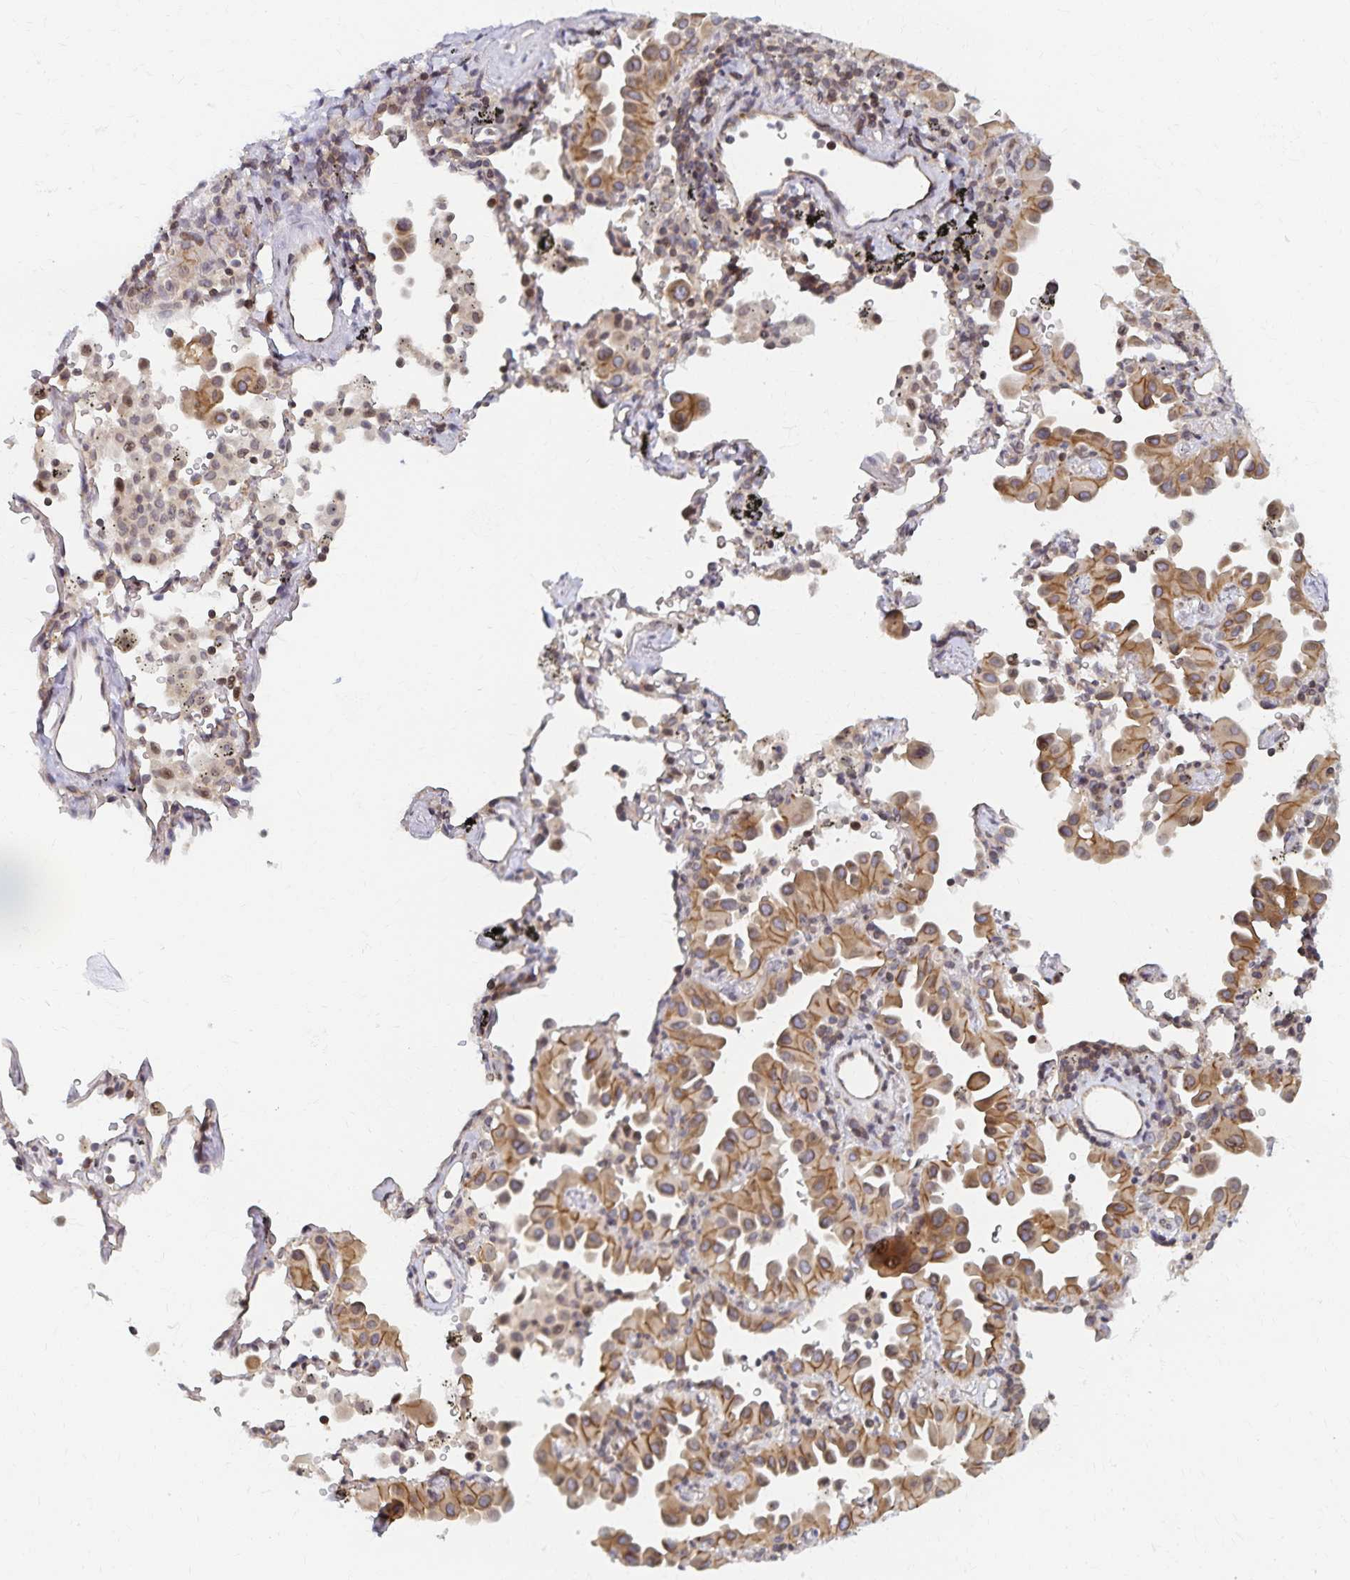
{"staining": {"intensity": "moderate", "quantity": ">75%", "location": "cytoplasmic/membranous"}, "tissue": "lung cancer", "cell_type": "Tumor cells", "image_type": "cancer", "snomed": [{"axis": "morphology", "description": "Adenocarcinoma, NOS"}, {"axis": "topography", "description": "Lung"}], "caption": "About >75% of tumor cells in human lung cancer show moderate cytoplasmic/membranous protein staining as visualized by brown immunohistochemical staining.", "gene": "RAB9B", "patient": {"sex": "male", "age": 68}}